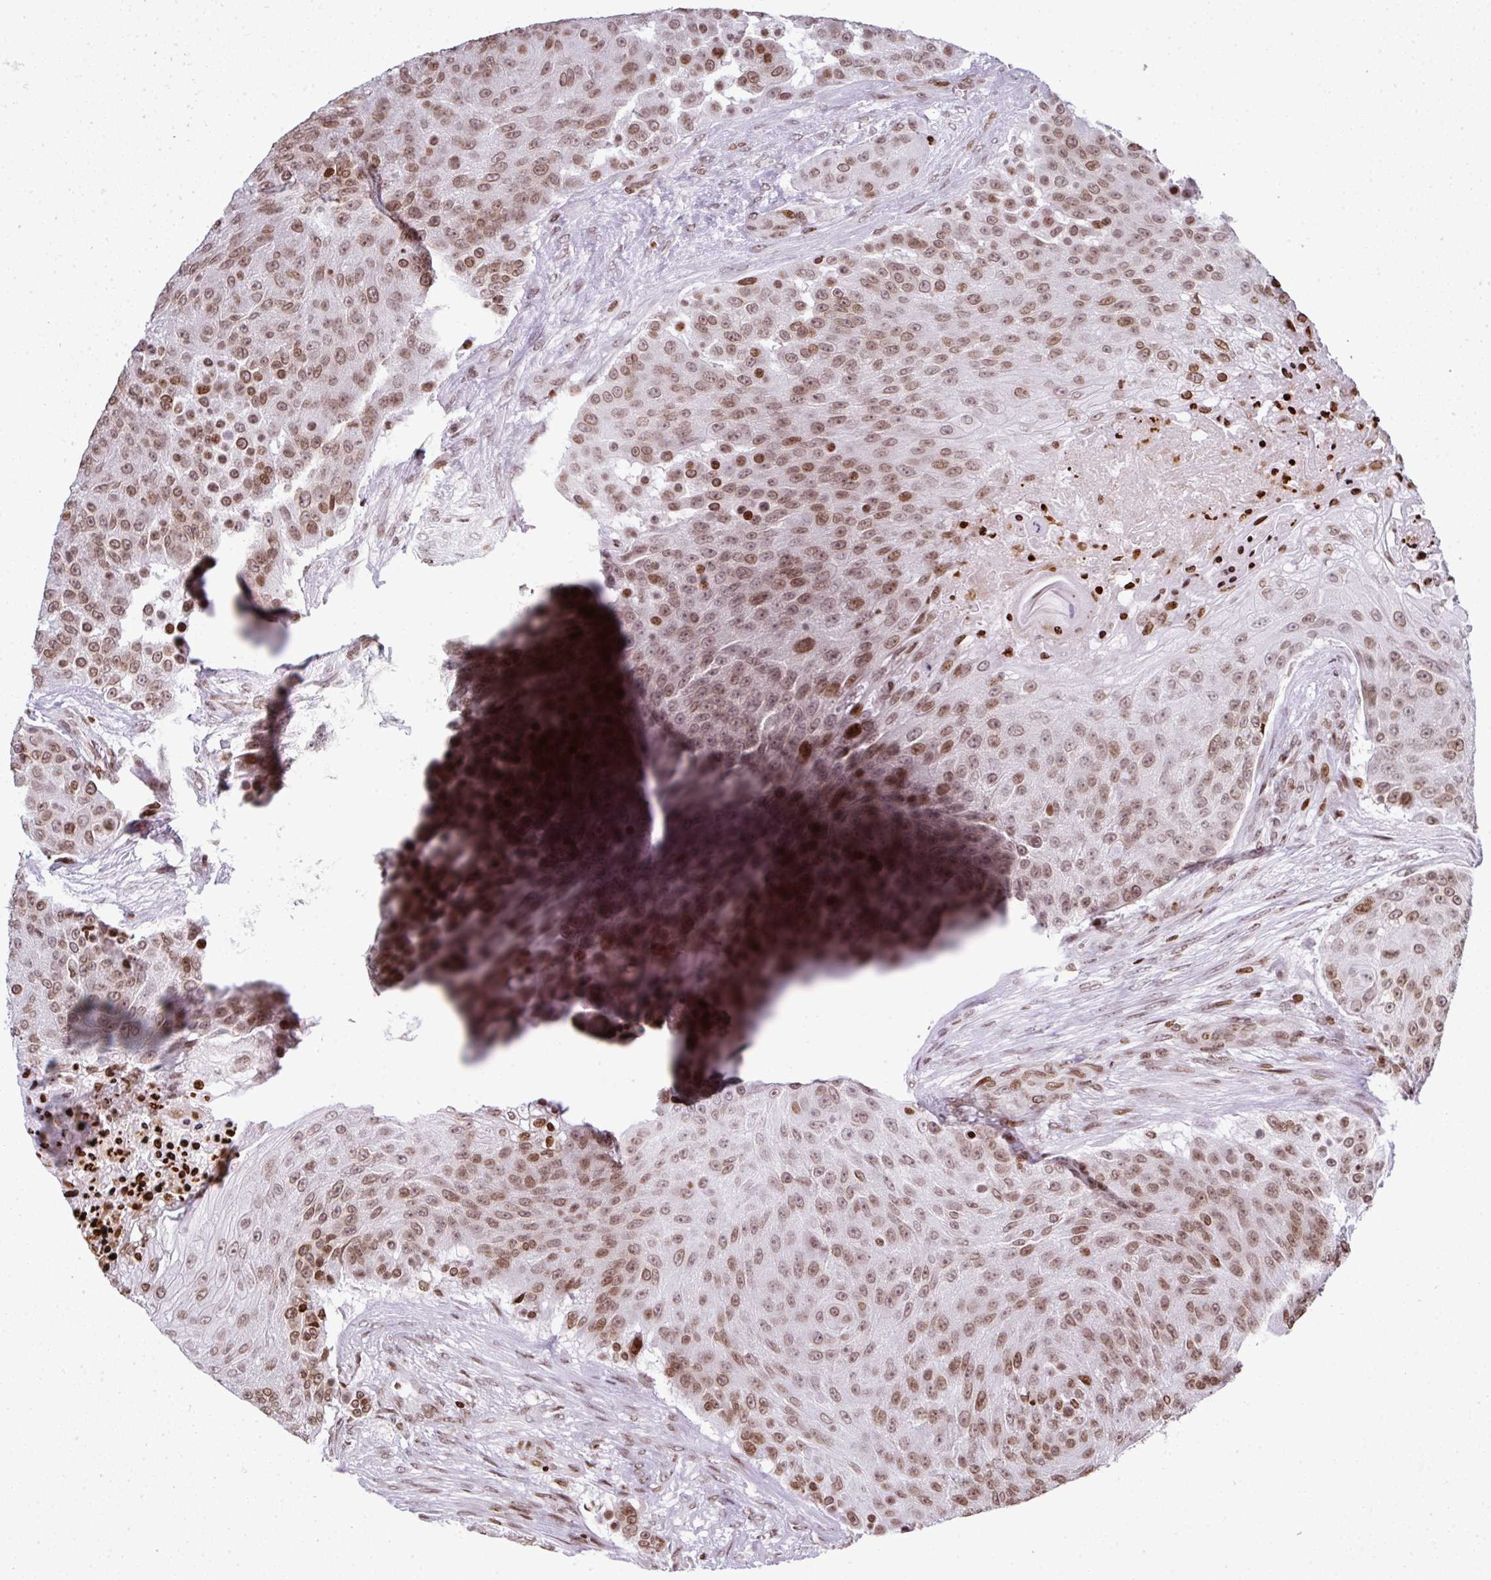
{"staining": {"intensity": "moderate", "quantity": ">75%", "location": "nuclear"}, "tissue": "urothelial cancer", "cell_type": "Tumor cells", "image_type": "cancer", "snomed": [{"axis": "morphology", "description": "Urothelial carcinoma, High grade"}, {"axis": "topography", "description": "Urinary bladder"}], "caption": "Protein expression analysis of human urothelial carcinoma (high-grade) reveals moderate nuclear expression in about >75% of tumor cells.", "gene": "RASL11A", "patient": {"sex": "female", "age": 63}}